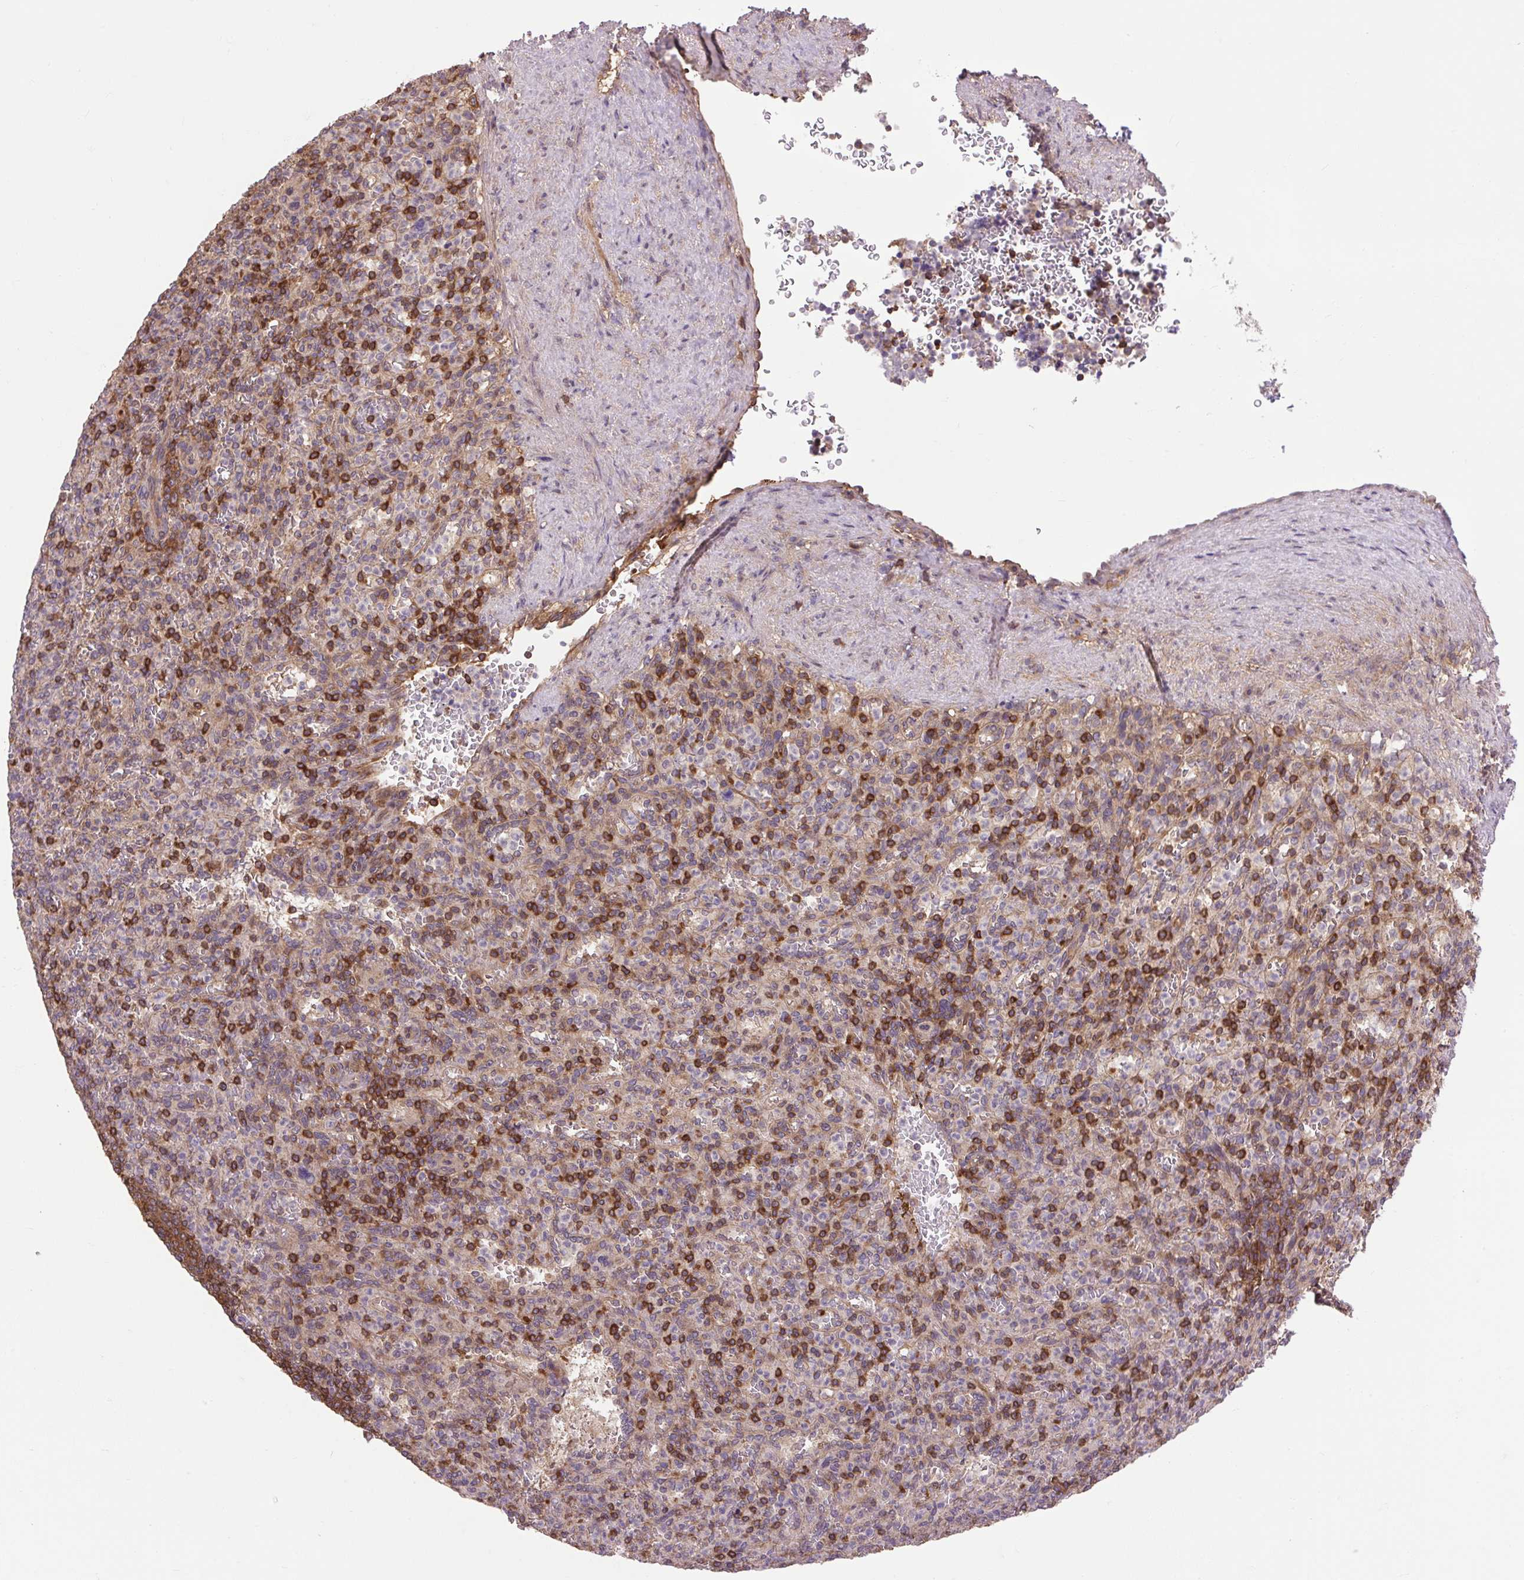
{"staining": {"intensity": "strong", "quantity": "<25%", "location": "cytoplasmic/membranous"}, "tissue": "spleen", "cell_type": "Cells in red pulp", "image_type": "normal", "snomed": [{"axis": "morphology", "description": "Normal tissue, NOS"}, {"axis": "topography", "description": "Spleen"}], "caption": "A histopathology image of human spleen stained for a protein reveals strong cytoplasmic/membranous brown staining in cells in red pulp.", "gene": "PLCG1", "patient": {"sex": "female", "age": 74}}